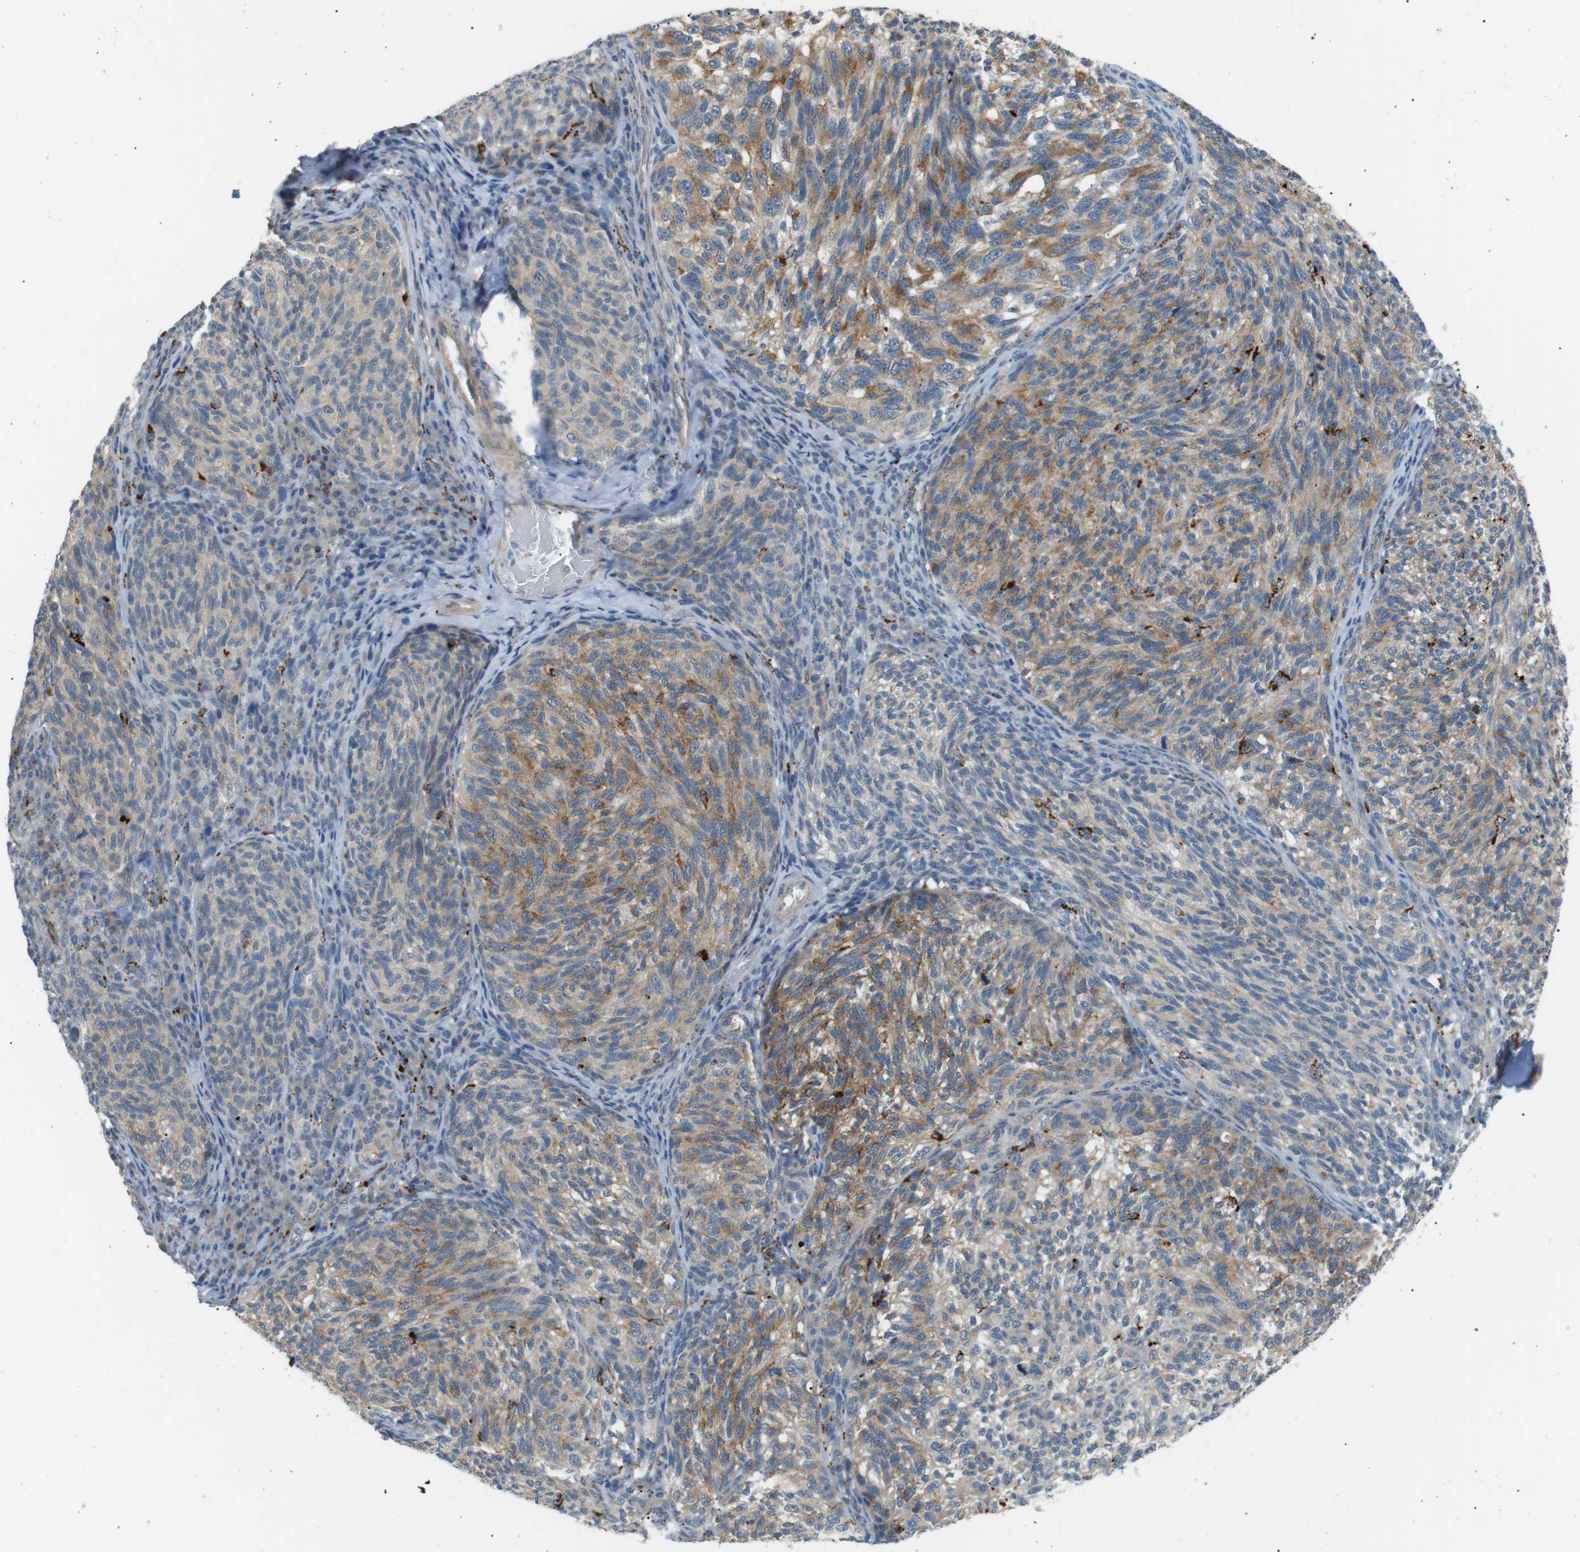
{"staining": {"intensity": "moderate", "quantity": "25%-75%", "location": "cytoplasmic/membranous"}, "tissue": "melanoma", "cell_type": "Tumor cells", "image_type": "cancer", "snomed": [{"axis": "morphology", "description": "Malignant melanoma, NOS"}, {"axis": "topography", "description": "Skin"}], "caption": "Brown immunohistochemical staining in melanoma reveals moderate cytoplasmic/membranous positivity in about 25%-75% of tumor cells.", "gene": "B4GALNT2", "patient": {"sex": "female", "age": 73}}